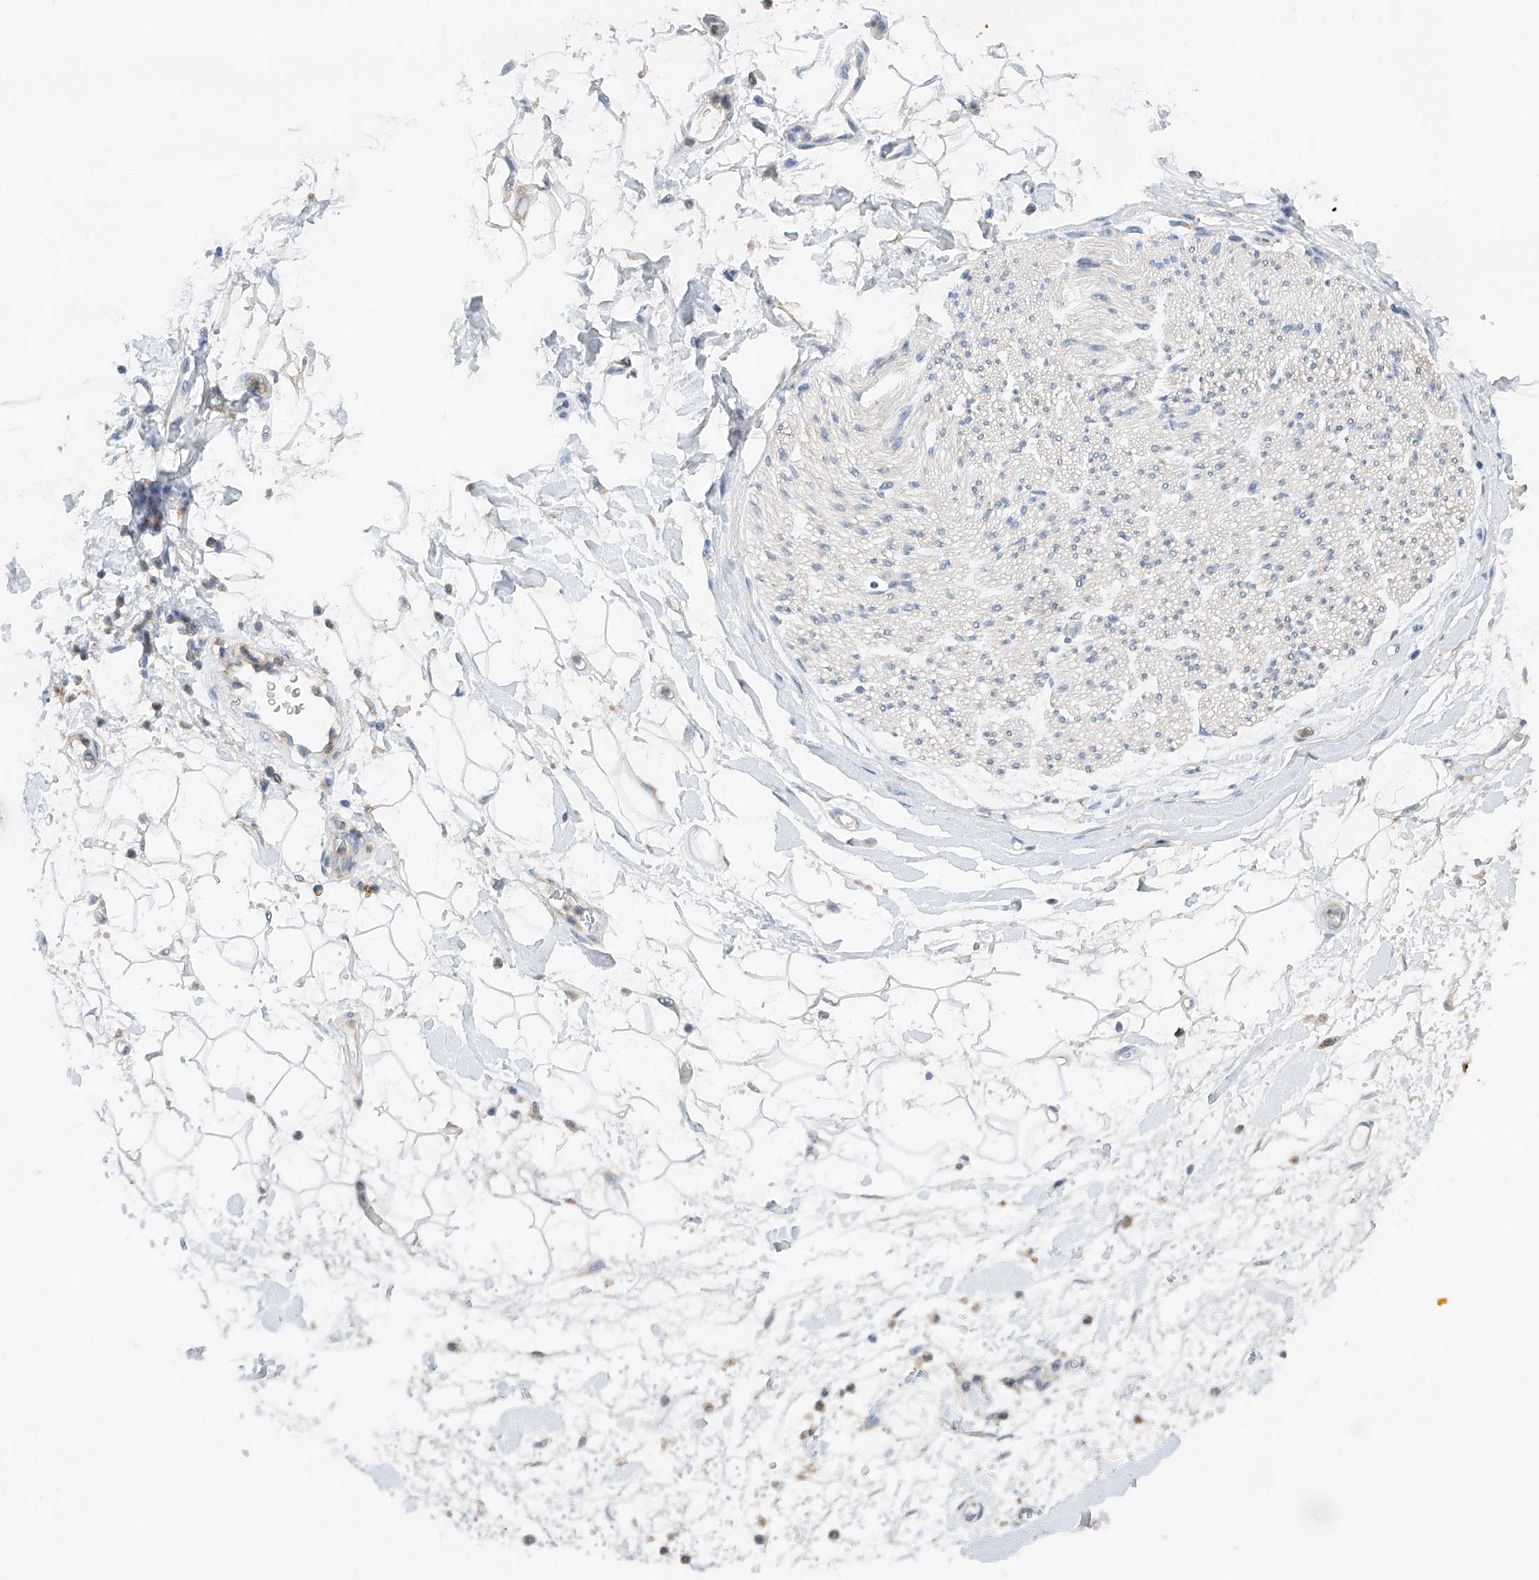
{"staining": {"intensity": "negative", "quantity": "none", "location": "none"}, "tissue": "adipose tissue", "cell_type": "Adipocytes", "image_type": "normal", "snomed": [{"axis": "morphology", "description": "Normal tissue, NOS"}, {"axis": "morphology", "description": "Adenocarcinoma, NOS"}, {"axis": "topography", "description": "Pancreas"}, {"axis": "topography", "description": "Peripheral nerve tissue"}], "caption": "Adipocytes are negative for protein expression in benign human adipose tissue. The staining is performed using DAB (3,3'-diaminobenzidine) brown chromogen with nuclei counter-stained in using hematoxylin.", "gene": "GPC4", "patient": {"sex": "male", "age": 59}}